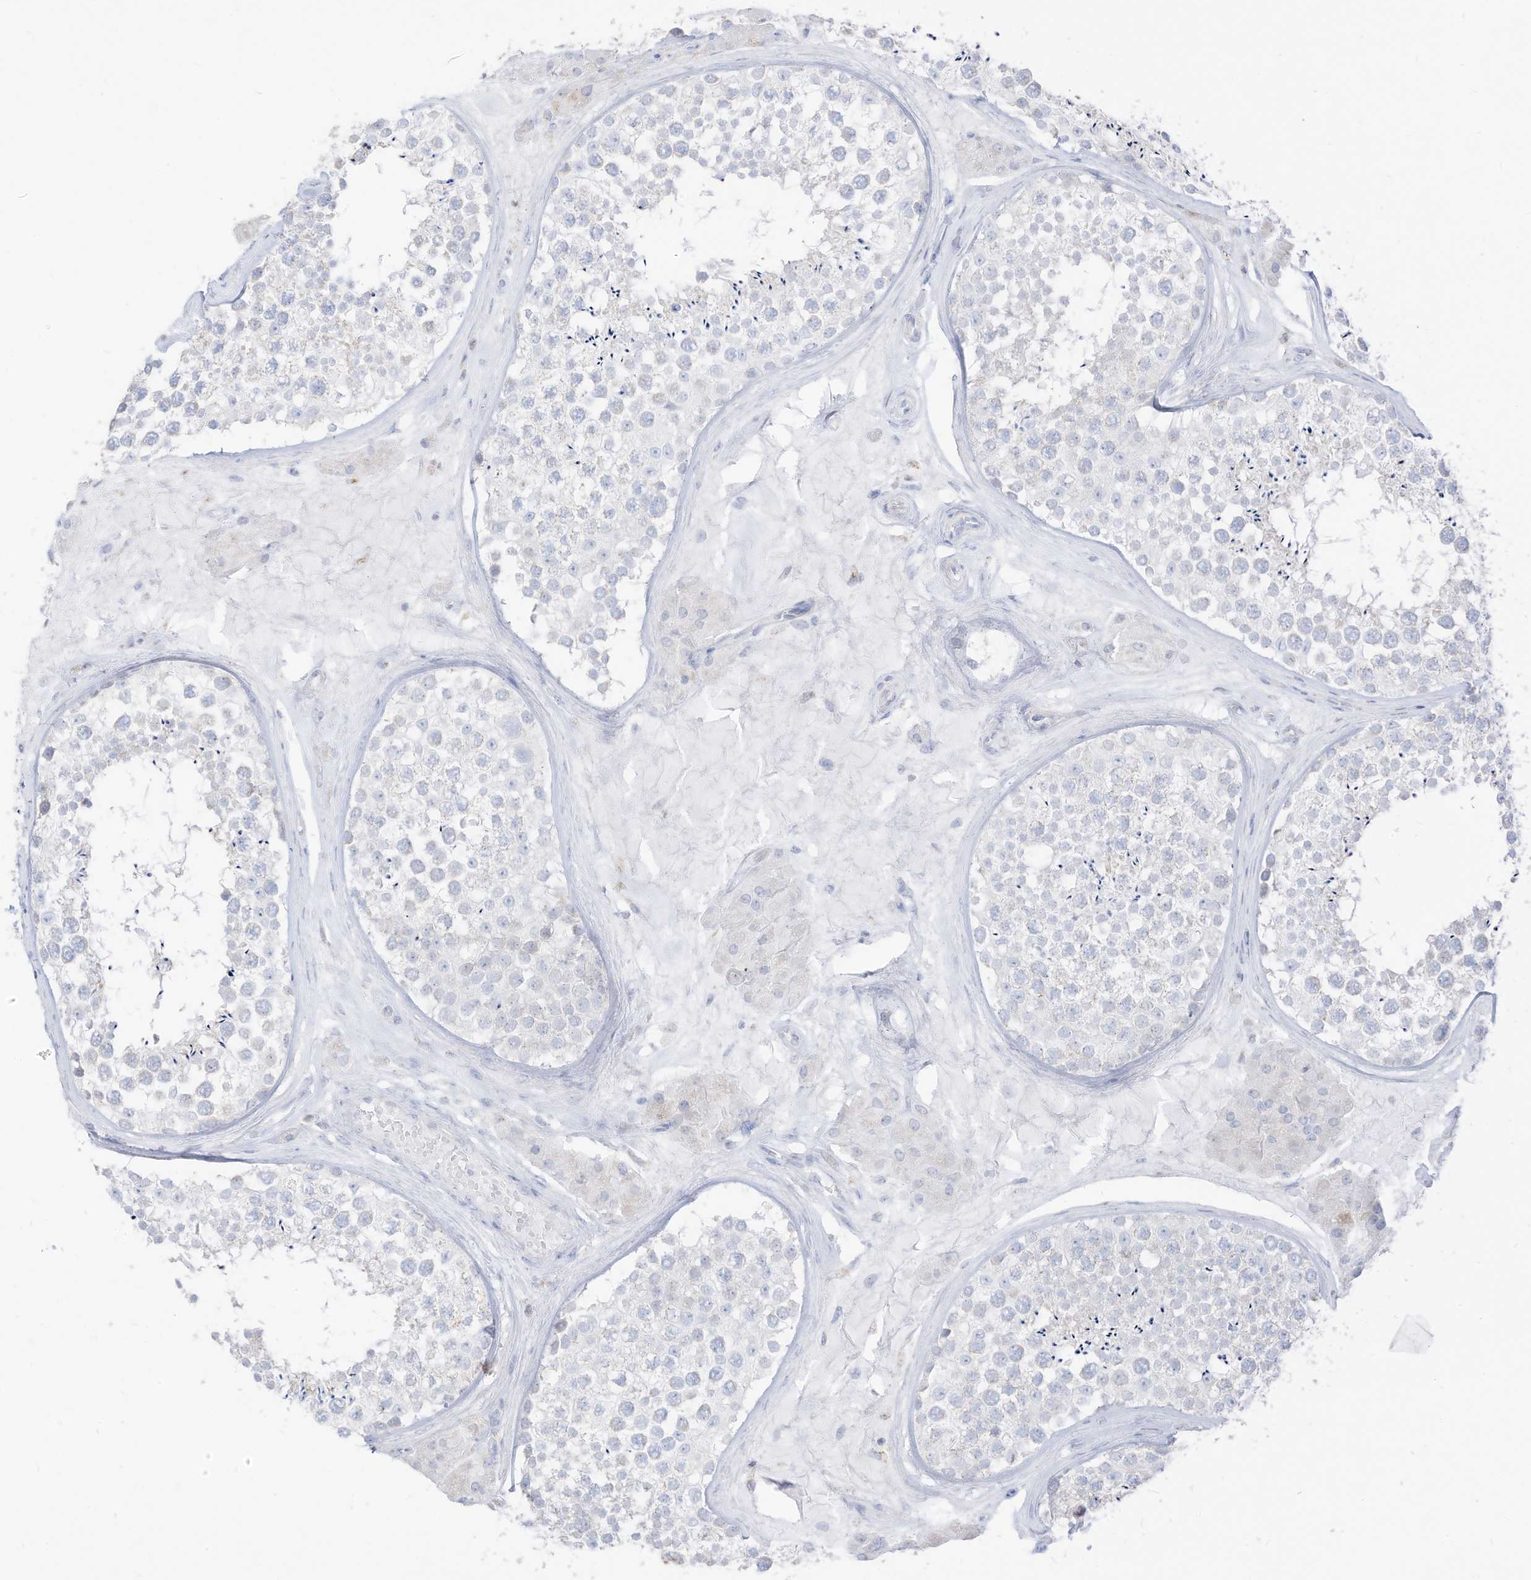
{"staining": {"intensity": "negative", "quantity": "none", "location": "none"}, "tissue": "testis", "cell_type": "Cells in seminiferous ducts", "image_type": "normal", "snomed": [{"axis": "morphology", "description": "Normal tissue, NOS"}, {"axis": "topography", "description": "Testis"}], "caption": "The micrograph displays no staining of cells in seminiferous ducts in benign testis. The staining was performed using DAB (3,3'-diaminobenzidine) to visualize the protein expression in brown, while the nuclei were stained in blue with hematoxylin (Magnification: 20x).", "gene": "ETHE1", "patient": {"sex": "male", "age": 46}}